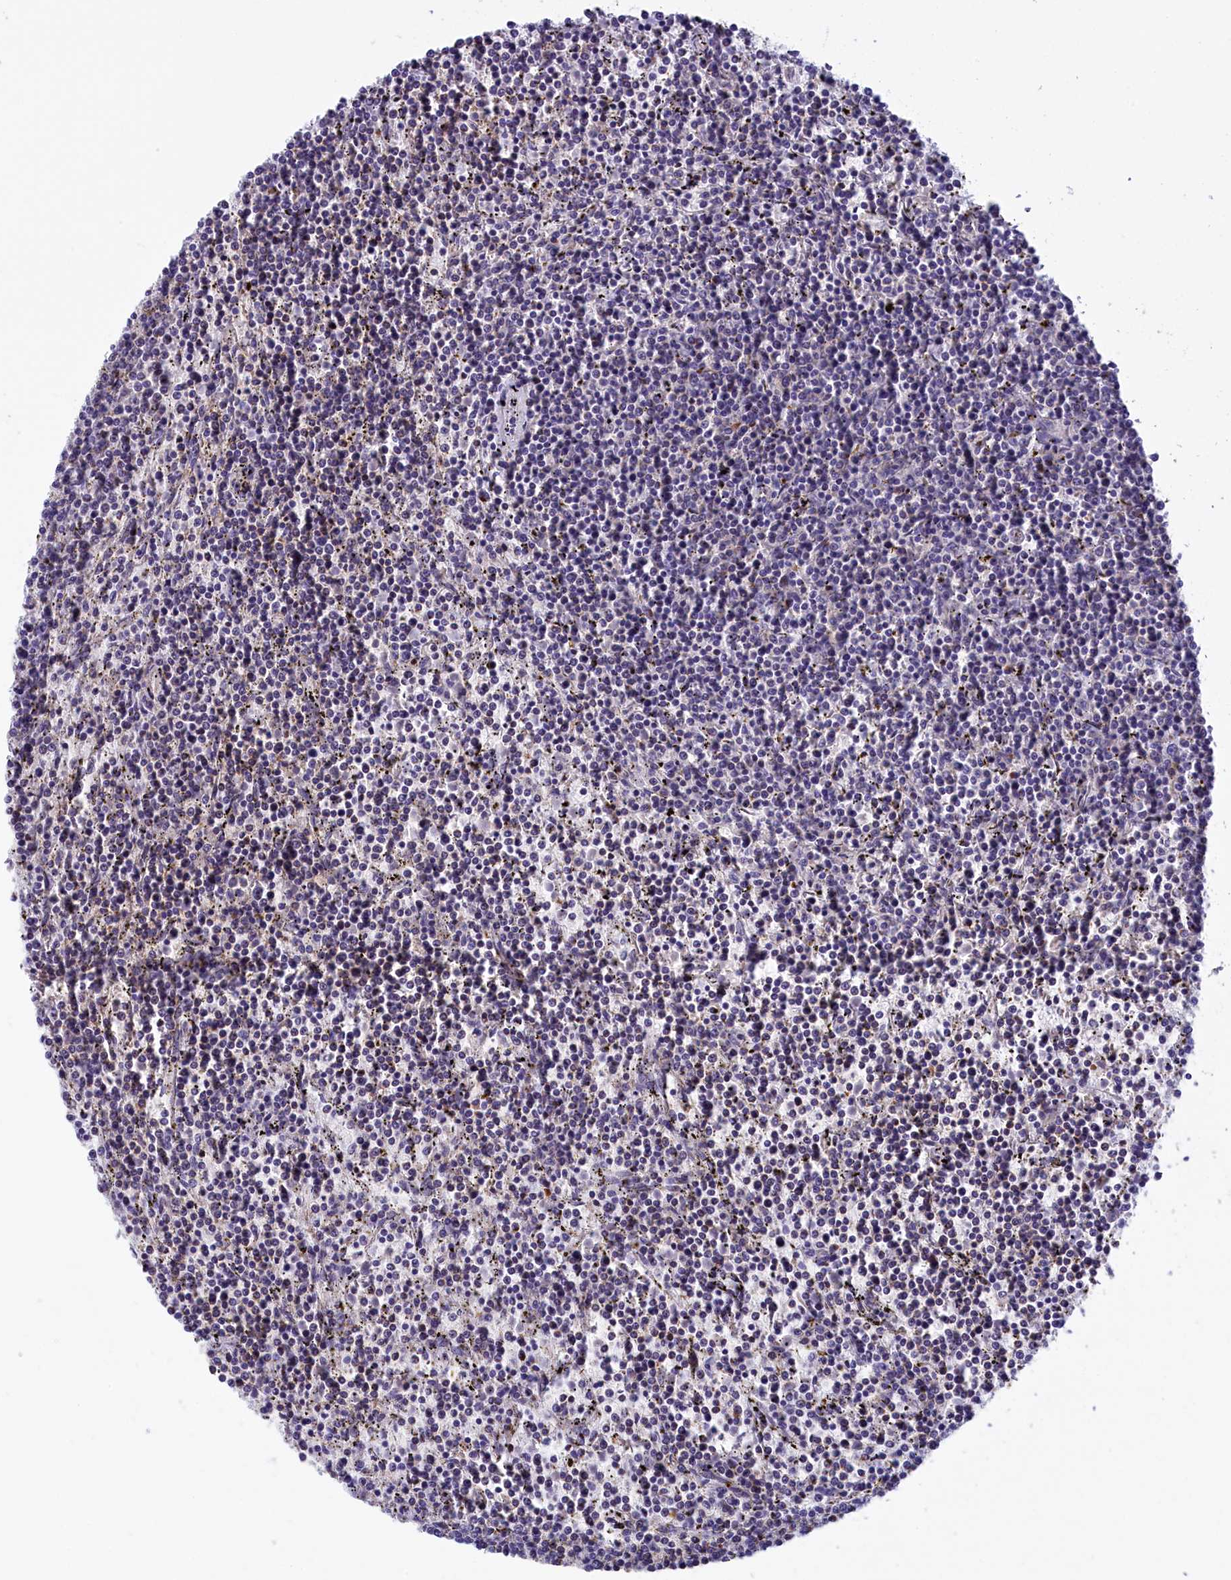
{"staining": {"intensity": "negative", "quantity": "none", "location": "none"}, "tissue": "lymphoma", "cell_type": "Tumor cells", "image_type": "cancer", "snomed": [{"axis": "morphology", "description": "Malignant lymphoma, non-Hodgkin's type, Low grade"}, {"axis": "topography", "description": "Spleen"}], "caption": "Lymphoma was stained to show a protein in brown. There is no significant expression in tumor cells. Nuclei are stained in blue.", "gene": "STYX", "patient": {"sex": "female", "age": 50}}